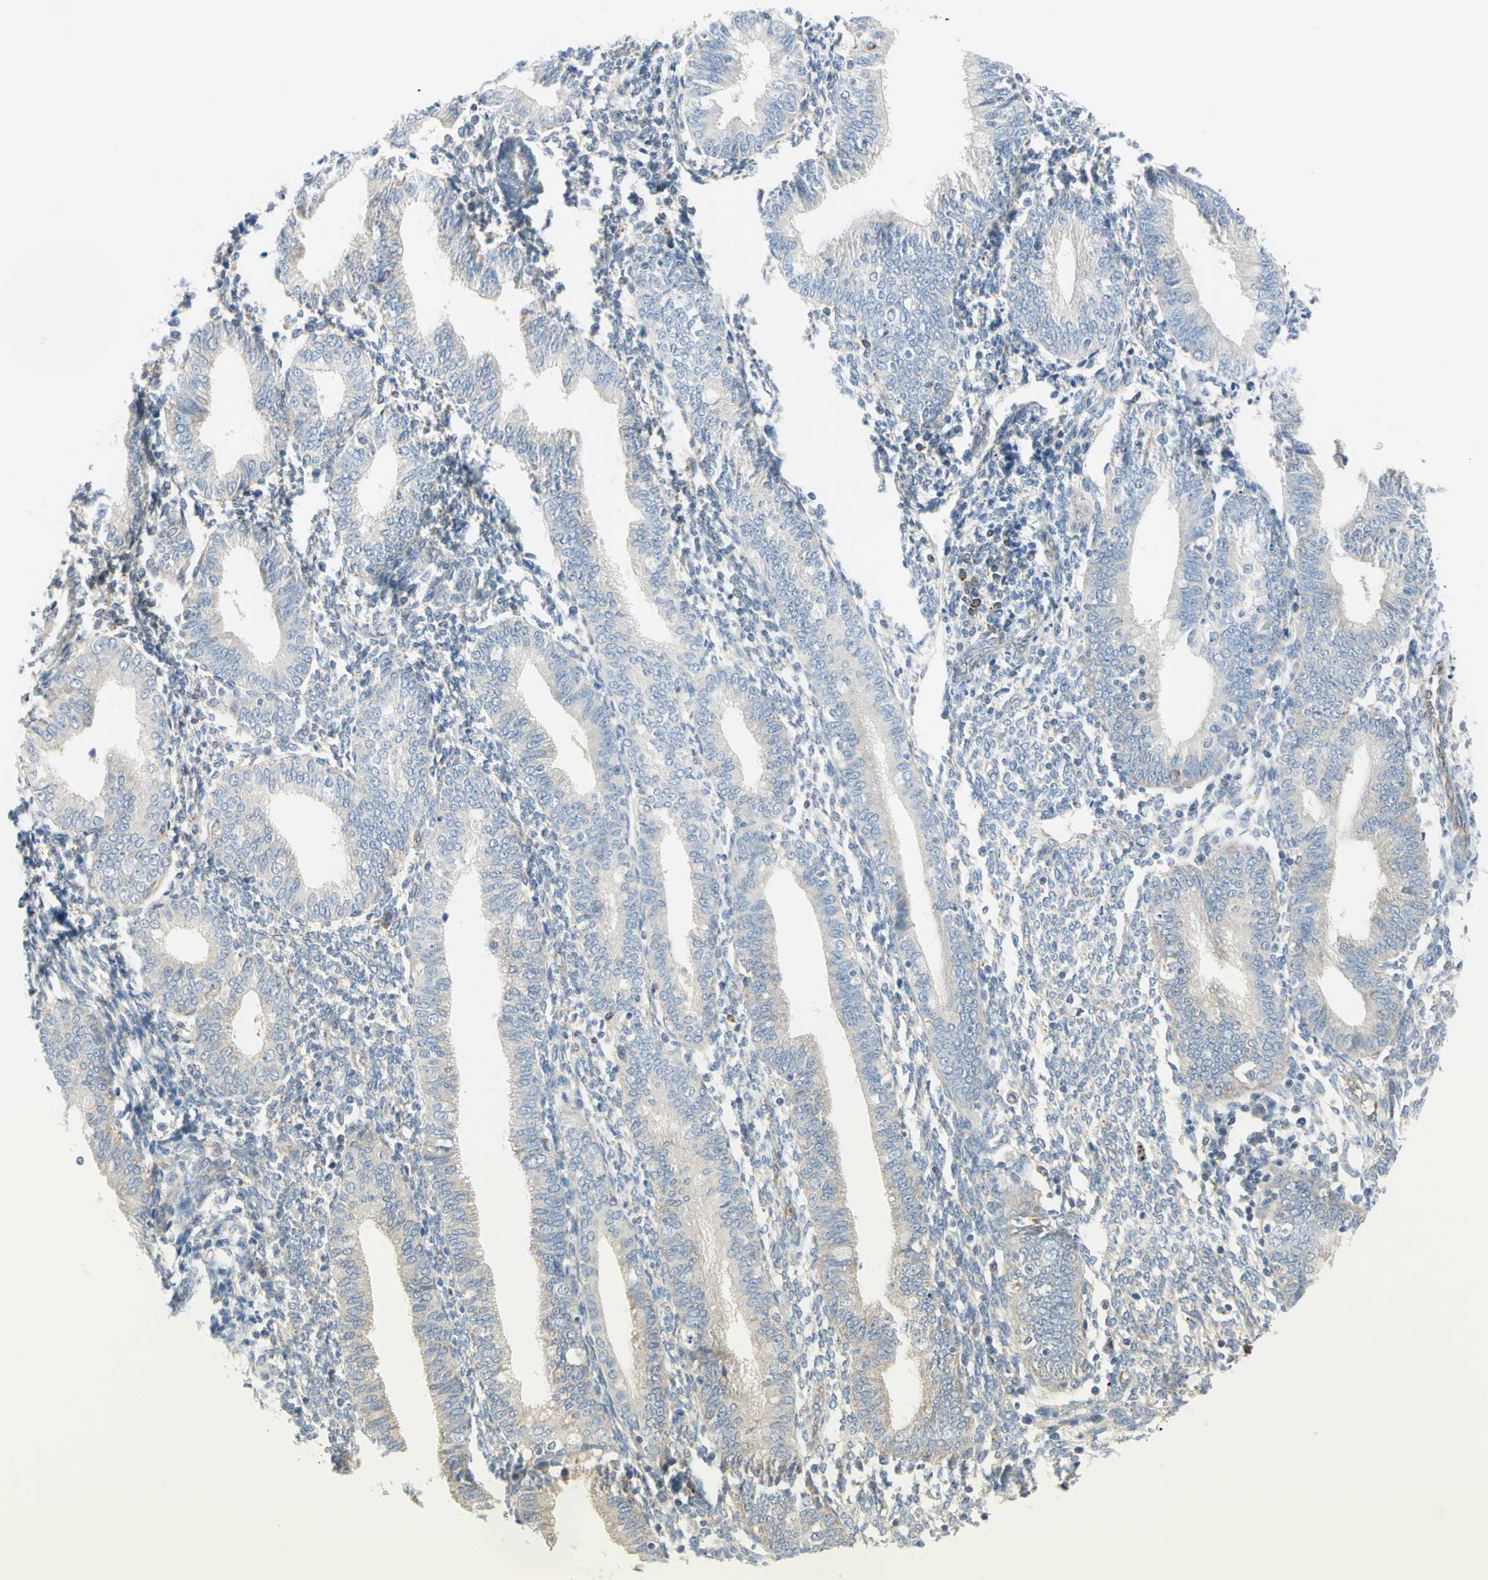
{"staining": {"intensity": "weak", "quantity": ">75%", "location": "cytoplasmic/membranous"}, "tissue": "endometrium", "cell_type": "Cells in endometrial stroma", "image_type": "normal", "snomed": [{"axis": "morphology", "description": "Normal tissue, NOS"}, {"axis": "topography", "description": "Endometrium"}], "caption": "Immunohistochemical staining of normal human endometrium shows >75% levels of weak cytoplasmic/membranous protein positivity in about >75% of cells in endometrial stroma. (Stains: DAB (3,3'-diaminobenzidine) in brown, nuclei in blue, Microscopy: brightfield microscopy at high magnification).", "gene": "TRAF2", "patient": {"sex": "female", "age": 61}}